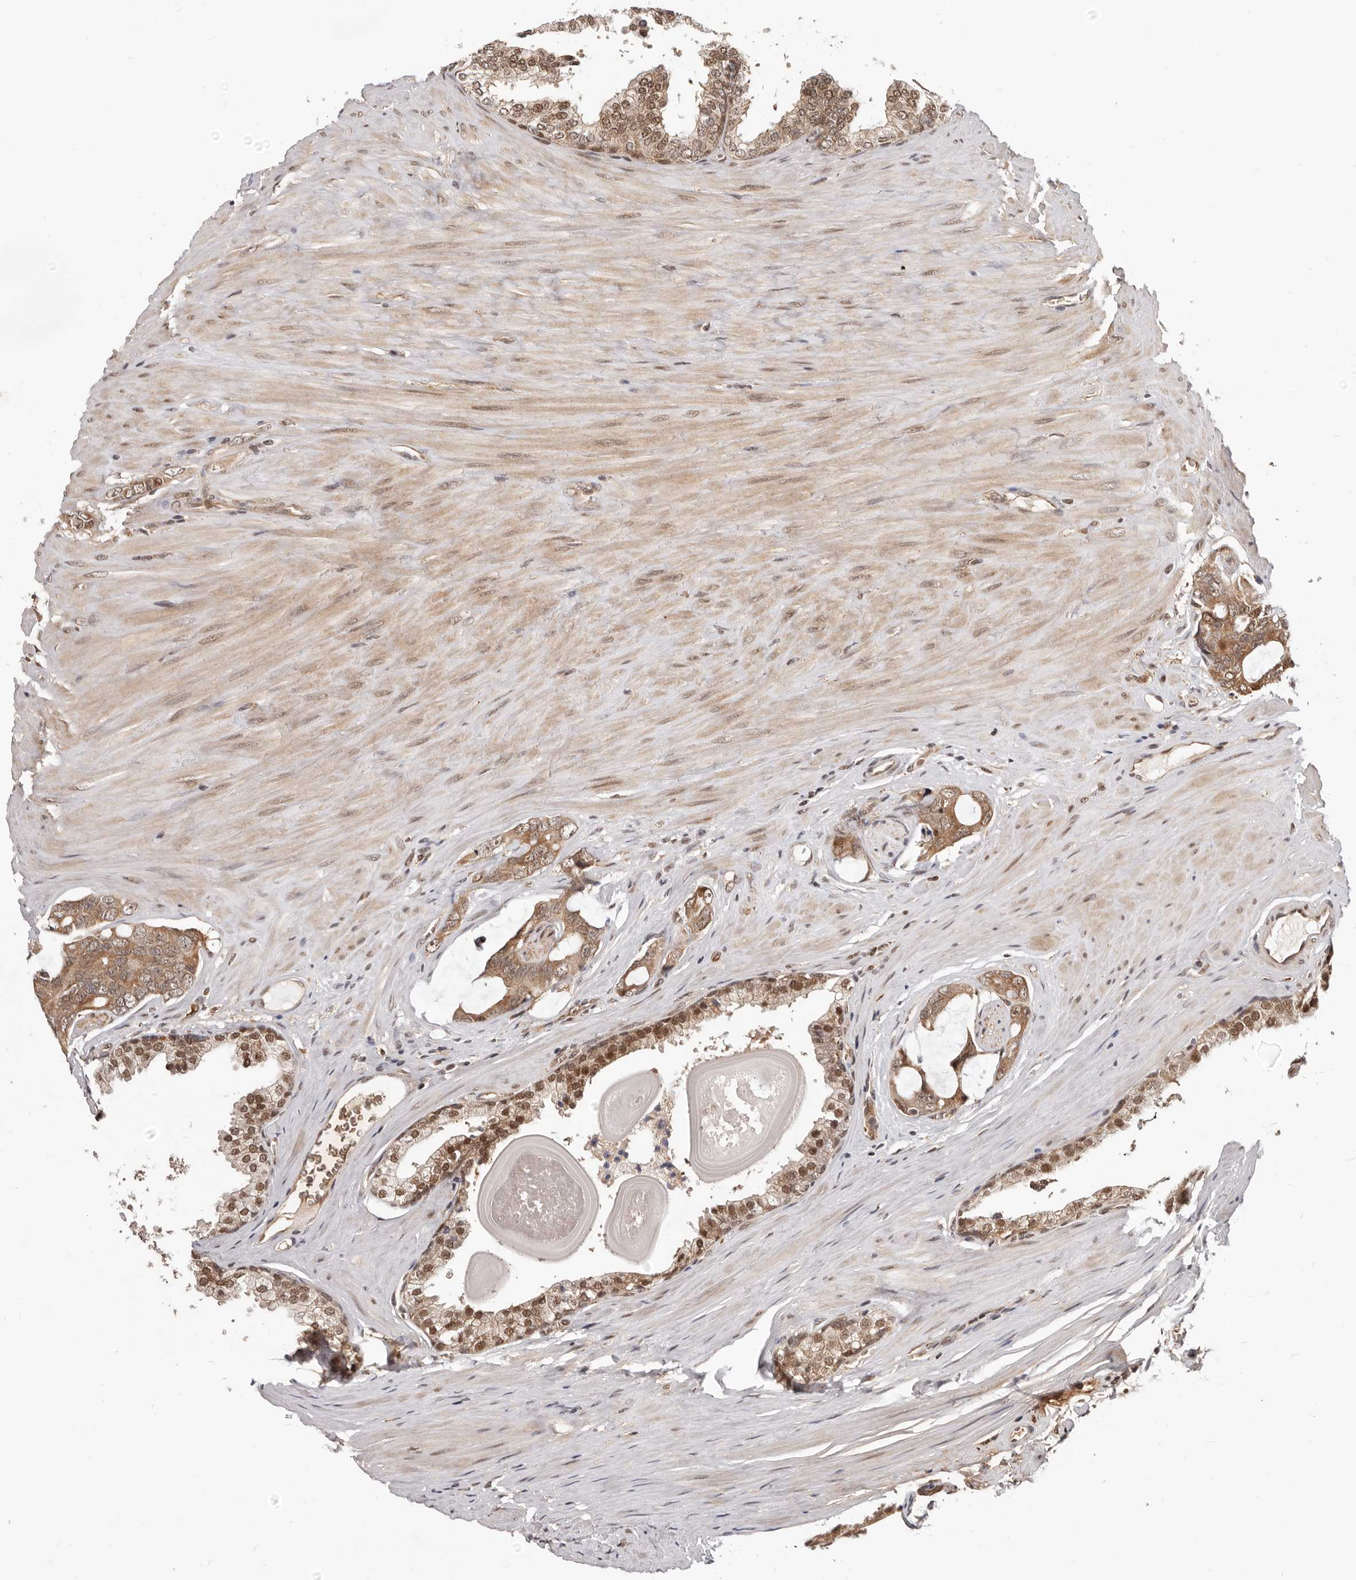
{"staining": {"intensity": "moderate", "quantity": ">75%", "location": "cytoplasmic/membranous,nuclear"}, "tissue": "prostate cancer", "cell_type": "Tumor cells", "image_type": "cancer", "snomed": [{"axis": "morphology", "description": "Adenocarcinoma, Medium grade"}, {"axis": "topography", "description": "Prostate"}], "caption": "A brown stain shows moderate cytoplasmic/membranous and nuclear staining of a protein in prostate adenocarcinoma (medium-grade) tumor cells.", "gene": "NCOA3", "patient": {"sex": "male", "age": 53}}